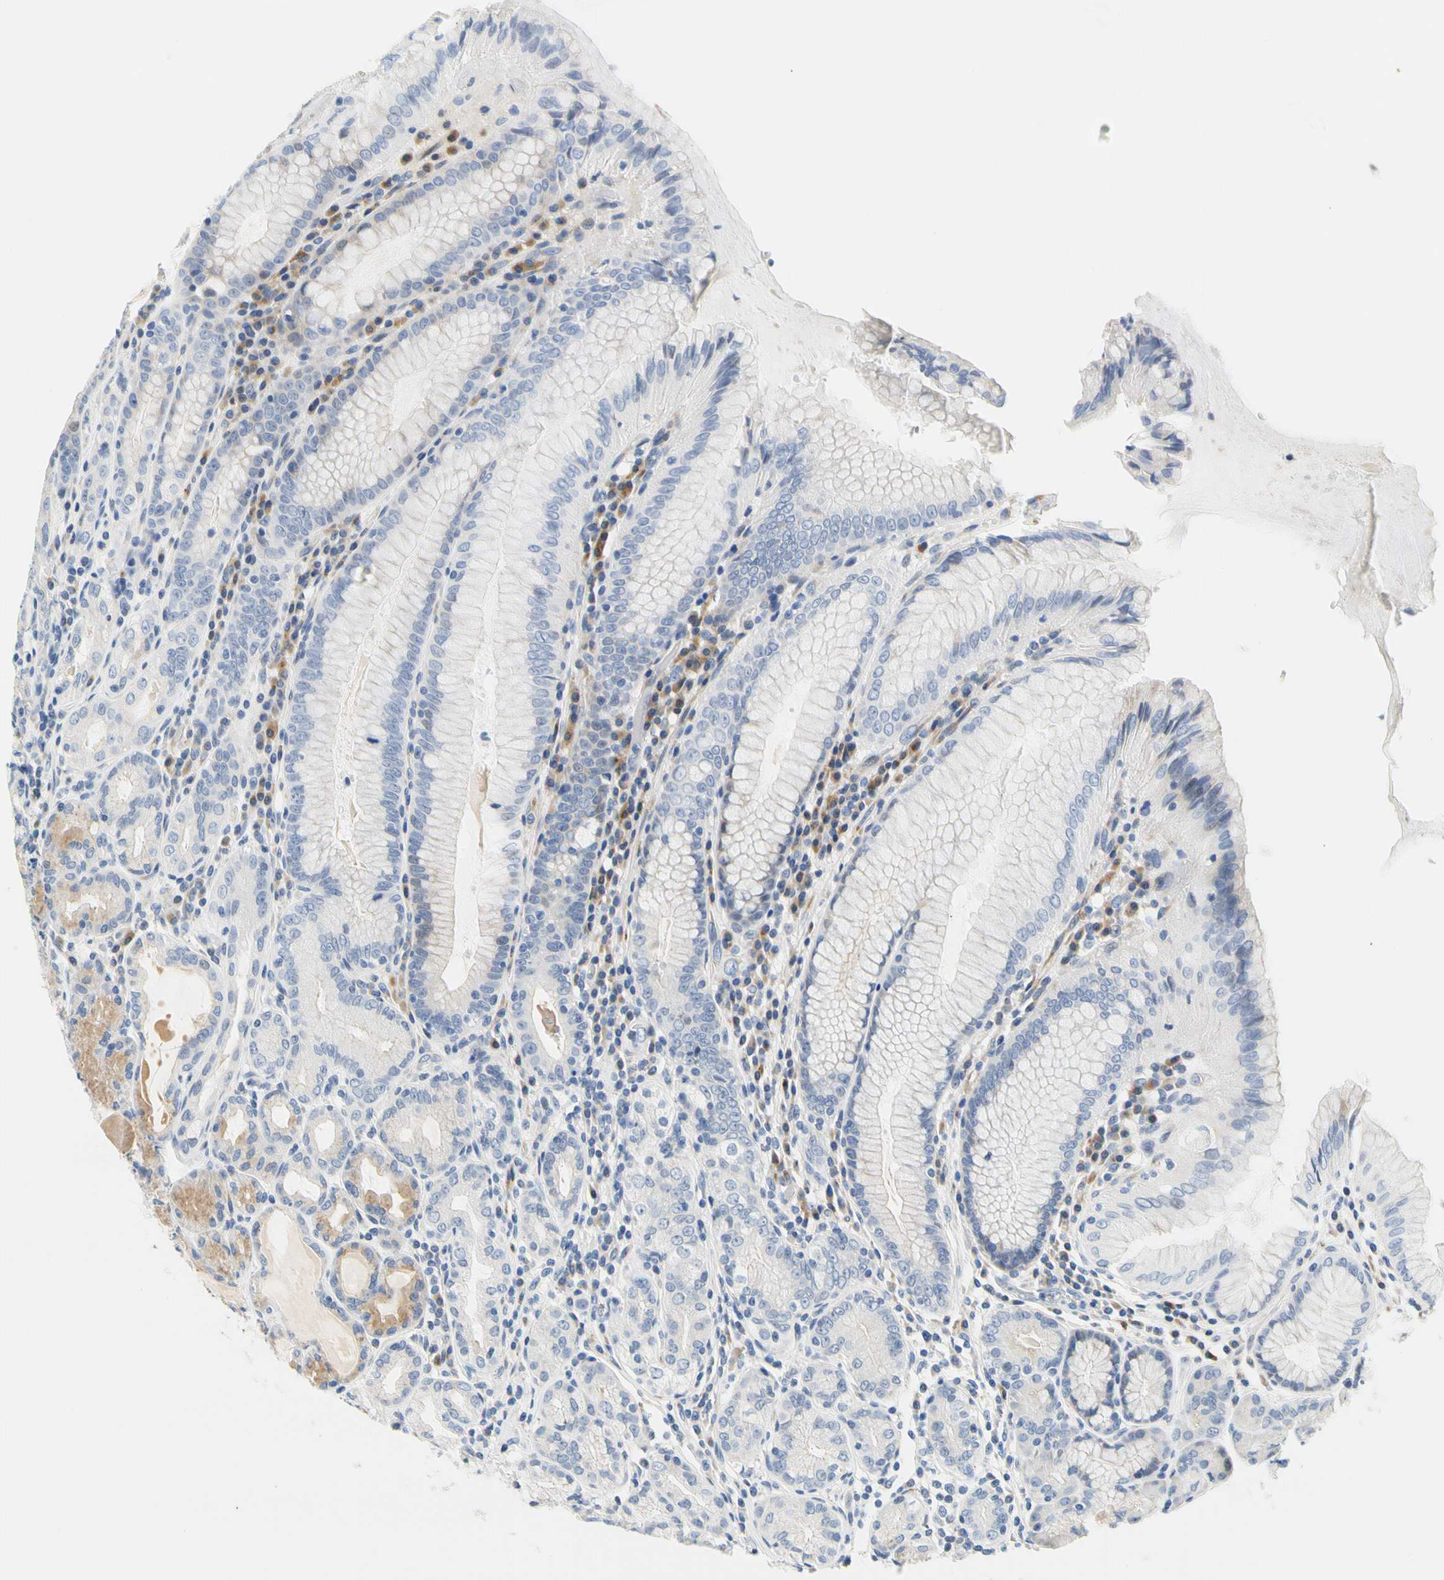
{"staining": {"intensity": "weak", "quantity": "<25%", "location": "cytoplasmic/membranous"}, "tissue": "stomach", "cell_type": "Glandular cells", "image_type": "normal", "snomed": [{"axis": "morphology", "description": "Normal tissue, NOS"}, {"axis": "topography", "description": "Stomach, lower"}], "caption": "DAB immunohistochemical staining of unremarkable stomach demonstrates no significant expression in glandular cells. (Immunohistochemistry (ihc), brightfield microscopy, high magnification).", "gene": "ZNF236", "patient": {"sex": "female", "age": 76}}